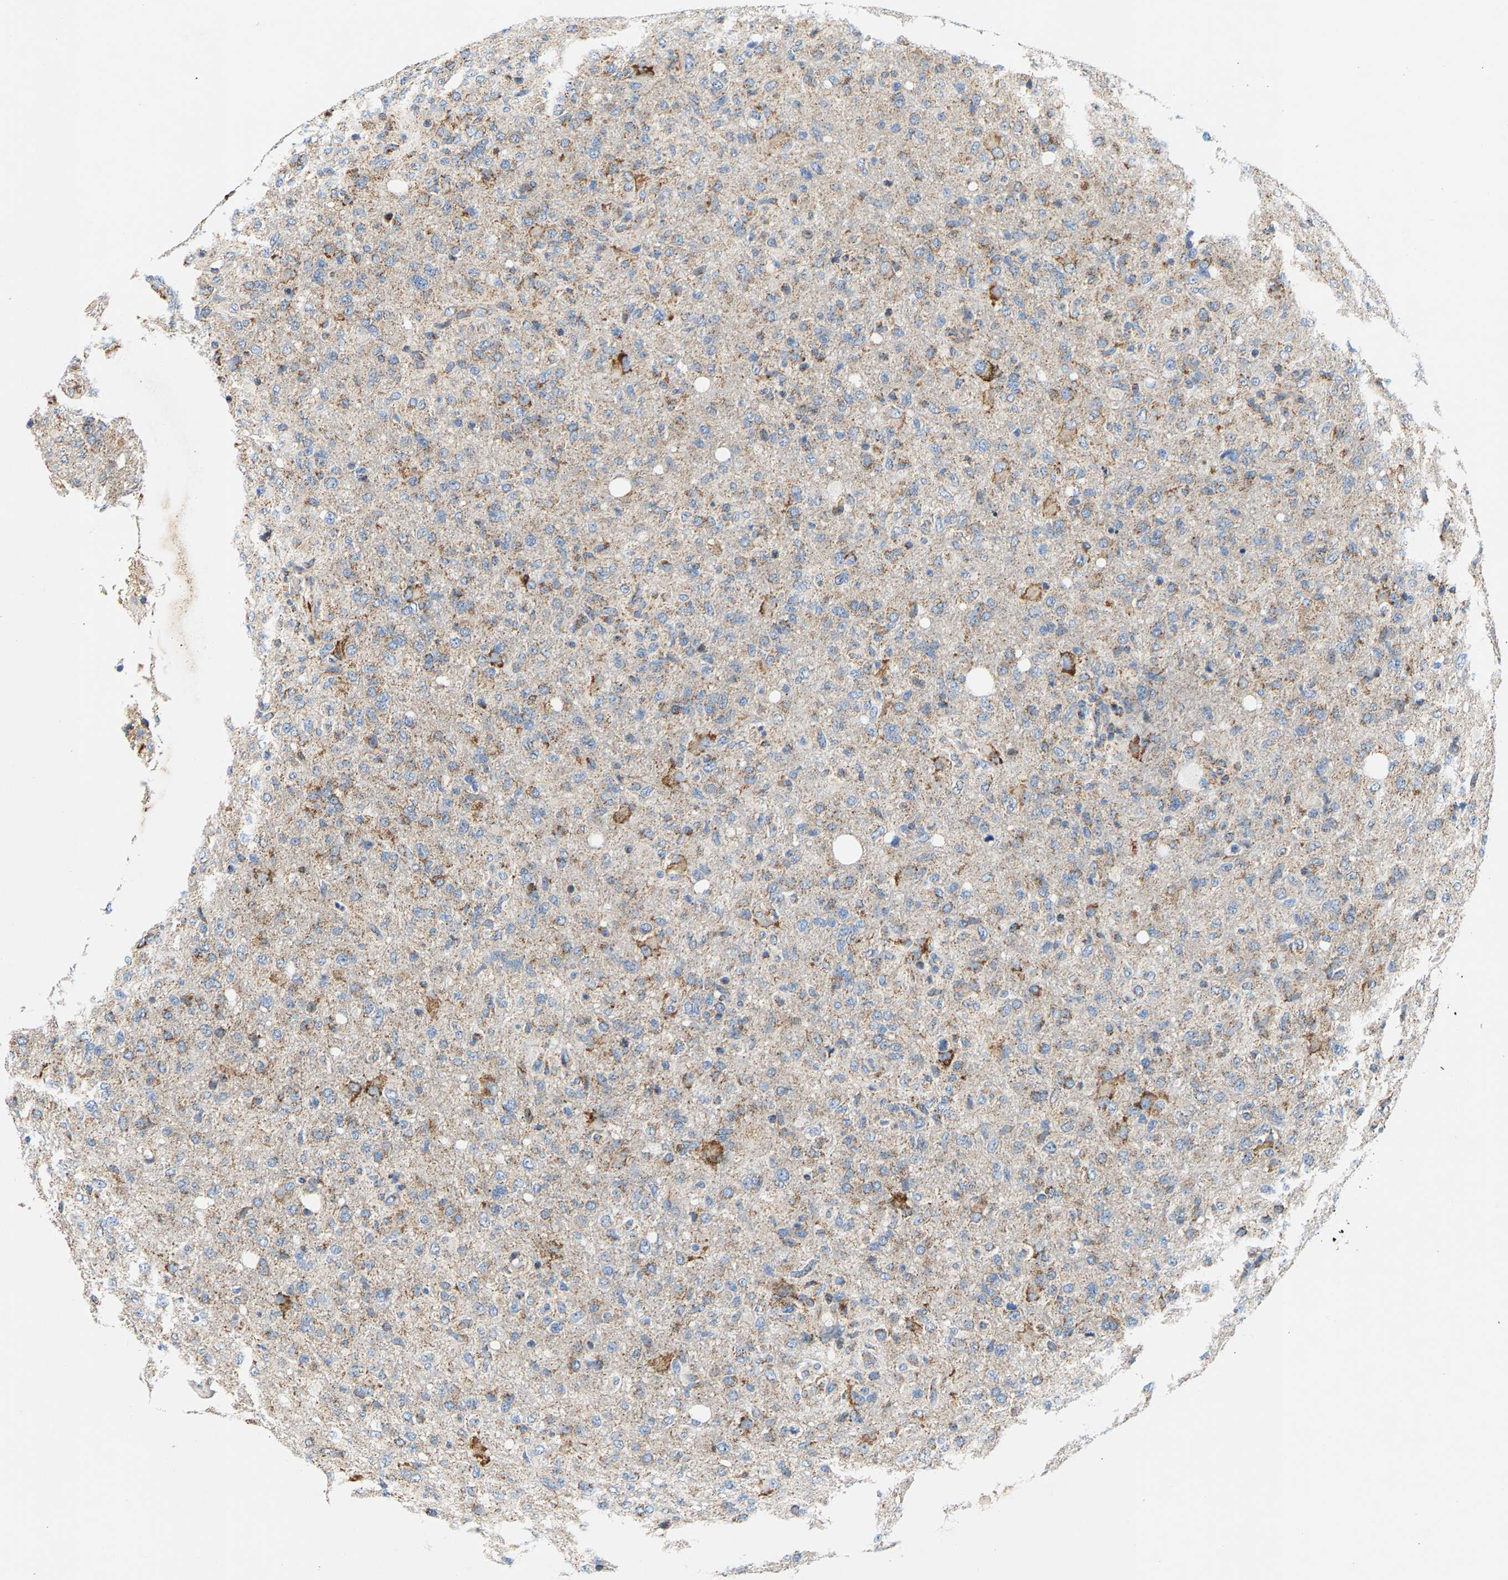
{"staining": {"intensity": "moderate", "quantity": "<25%", "location": "cytoplasmic/membranous"}, "tissue": "glioma", "cell_type": "Tumor cells", "image_type": "cancer", "snomed": [{"axis": "morphology", "description": "Glioma, malignant, High grade"}, {"axis": "topography", "description": "Brain"}], "caption": "Approximately <25% of tumor cells in glioma display moderate cytoplasmic/membranous protein positivity as visualized by brown immunohistochemical staining.", "gene": "PDE1A", "patient": {"sex": "female", "age": 57}}